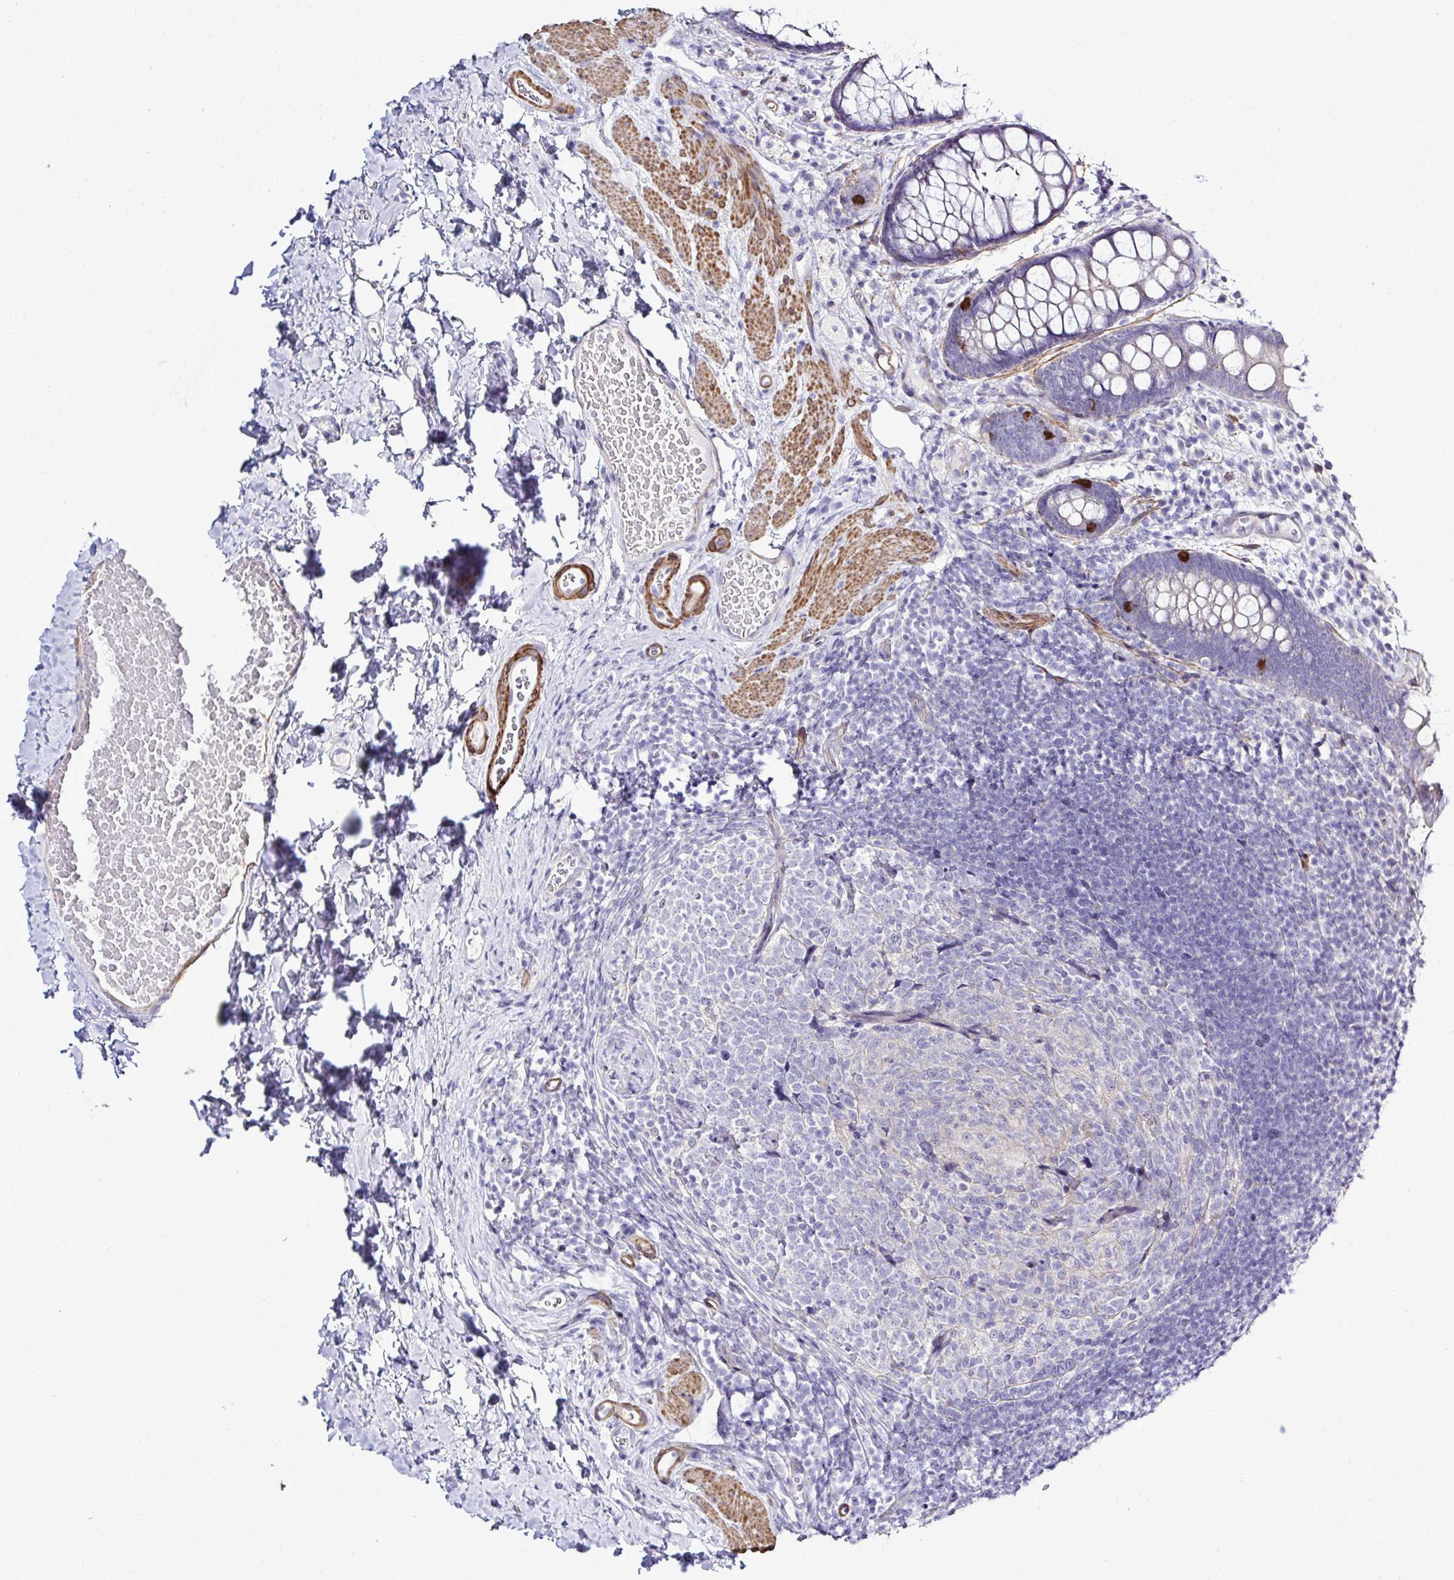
{"staining": {"intensity": "strong", "quantity": "<25%", "location": "cytoplasmic/membranous"}, "tissue": "rectum", "cell_type": "Glandular cells", "image_type": "normal", "snomed": [{"axis": "morphology", "description": "Normal tissue, NOS"}, {"axis": "topography", "description": "Rectum"}], "caption": "Immunohistochemical staining of unremarkable rectum exhibits strong cytoplasmic/membranous protein expression in about <25% of glandular cells. (Brightfield microscopy of DAB IHC at high magnification).", "gene": "MED11", "patient": {"sex": "female", "age": 69}}